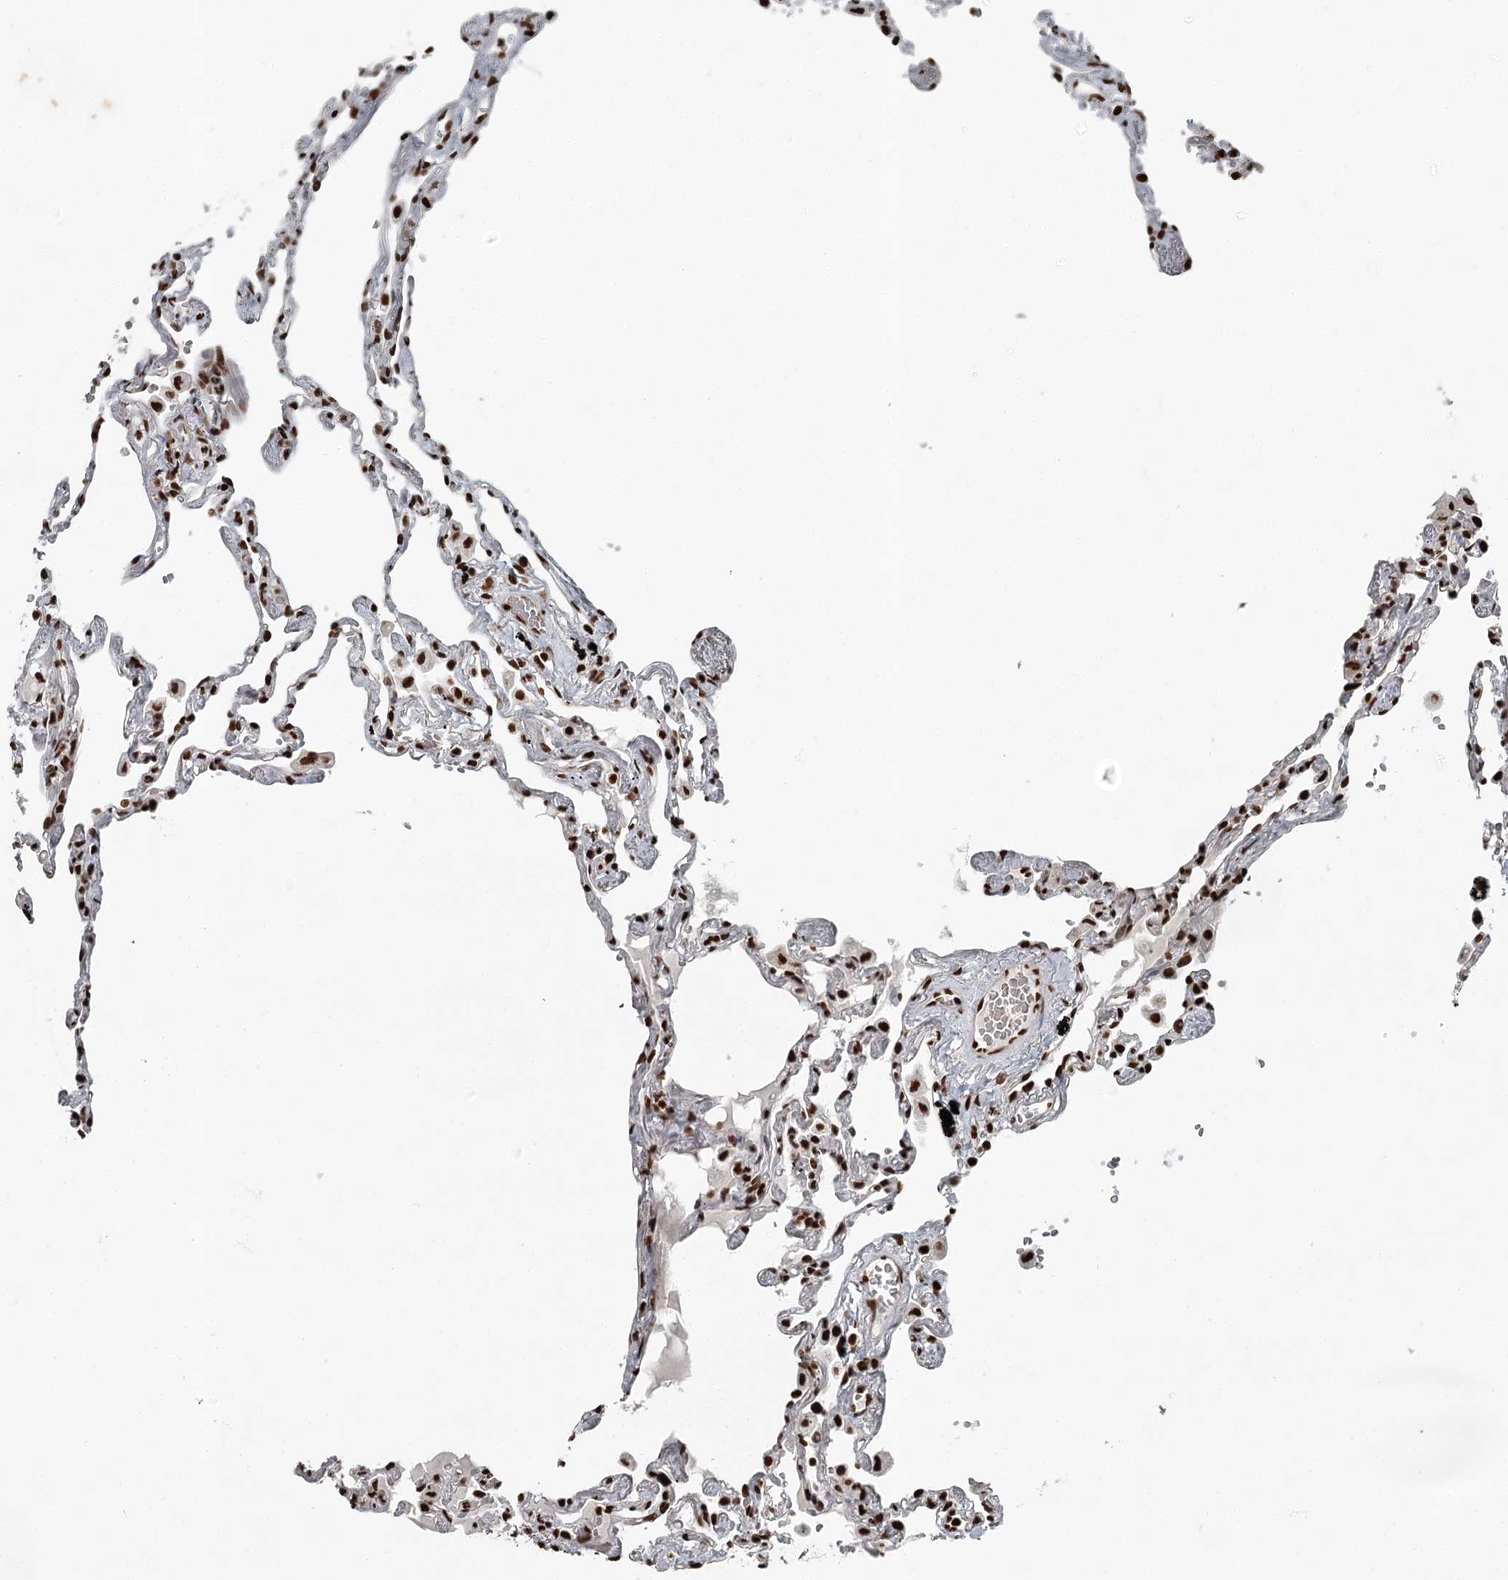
{"staining": {"intensity": "strong", "quantity": ">75%", "location": "nuclear"}, "tissue": "lung", "cell_type": "Alveolar cells", "image_type": "normal", "snomed": [{"axis": "morphology", "description": "Normal tissue, NOS"}, {"axis": "topography", "description": "Lung"}], "caption": "Immunohistochemical staining of benign lung displays >75% levels of strong nuclear protein staining in about >75% of alveolar cells.", "gene": "RBBP7", "patient": {"sex": "female", "age": 67}}